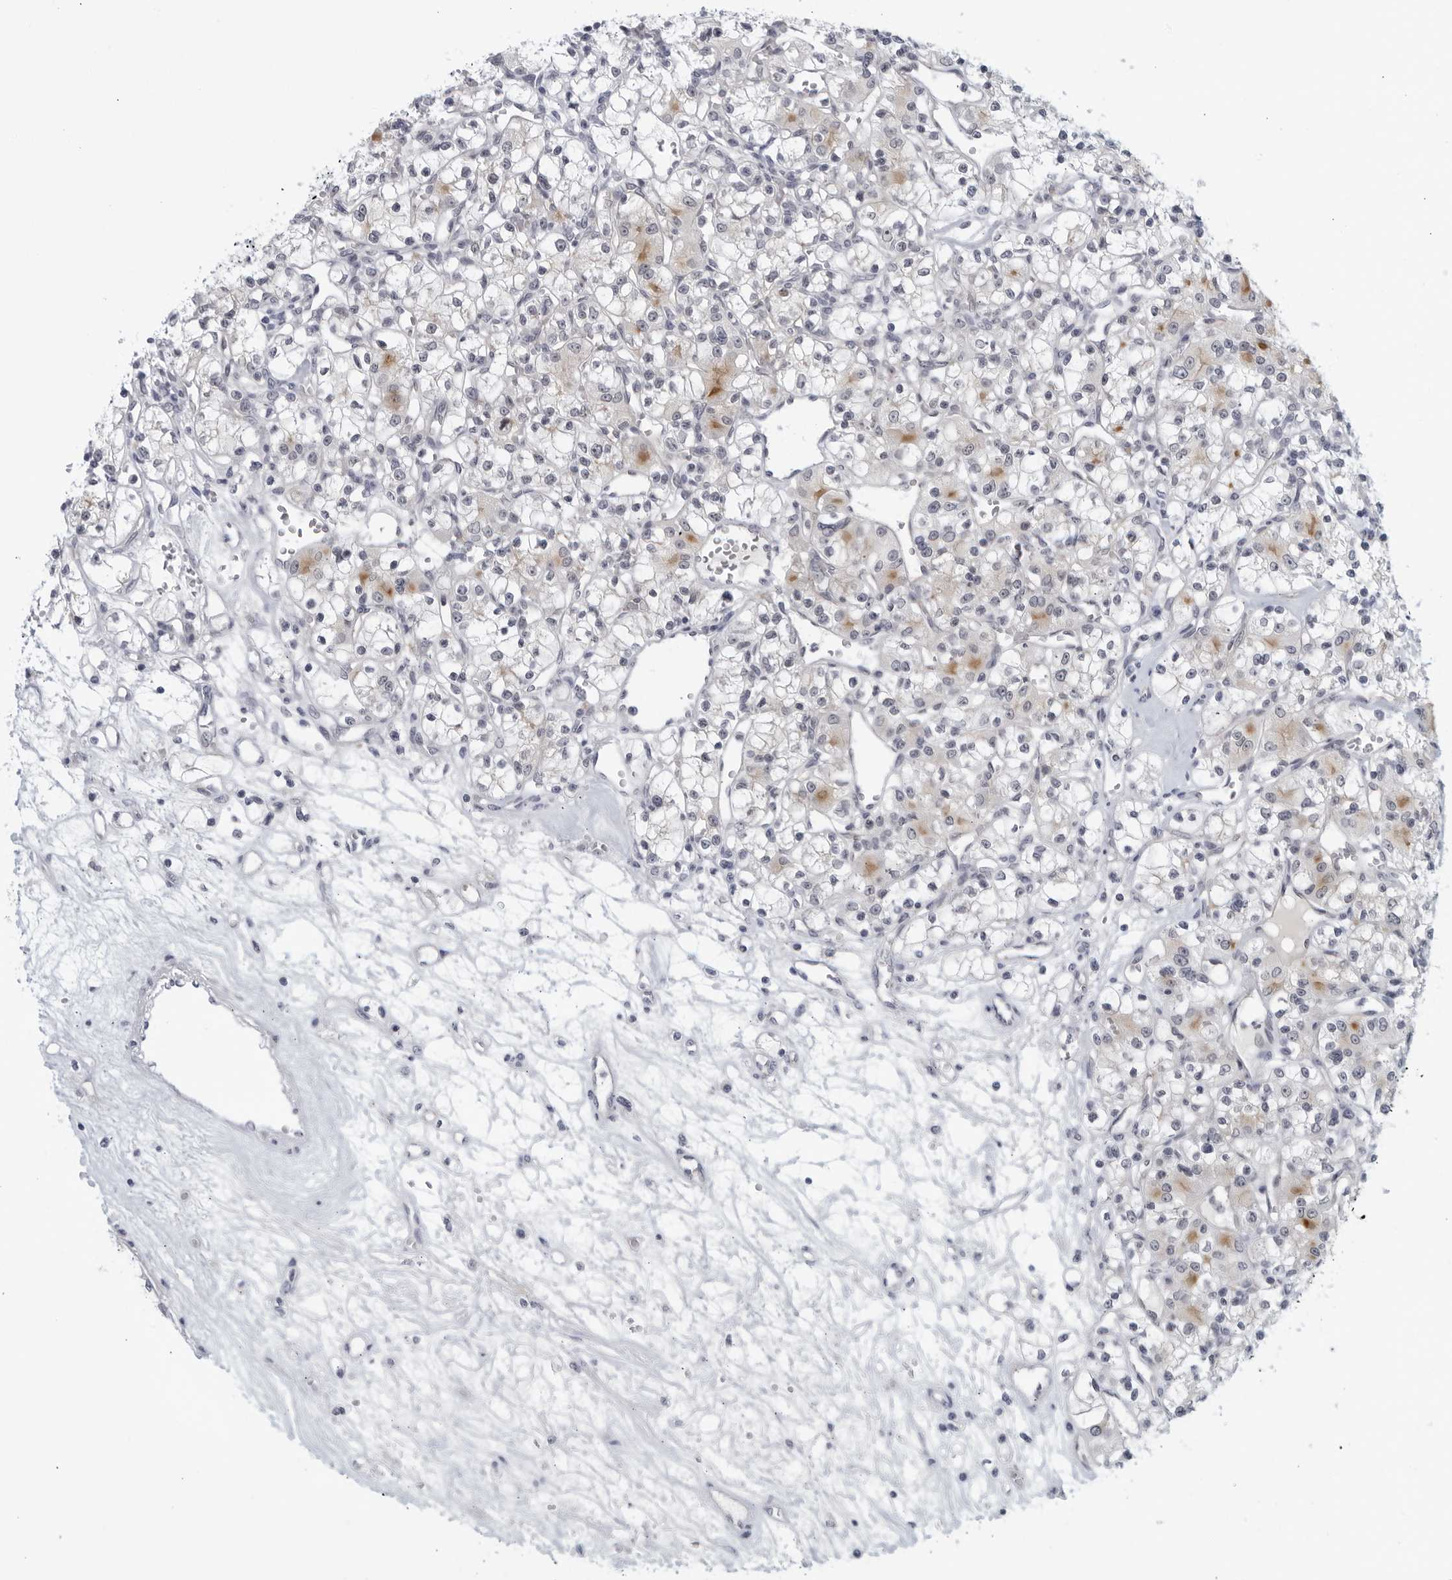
{"staining": {"intensity": "moderate", "quantity": "<25%", "location": "cytoplasmic/membranous"}, "tissue": "renal cancer", "cell_type": "Tumor cells", "image_type": "cancer", "snomed": [{"axis": "morphology", "description": "Adenocarcinoma, NOS"}, {"axis": "topography", "description": "Kidney"}], "caption": "Renal cancer stained with IHC reveals moderate cytoplasmic/membranous expression in approximately <25% of tumor cells. (DAB (3,3'-diaminobenzidine) = brown stain, brightfield microscopy at high magnification).", "gene": "MATN1", "patient": {"sex": "female", "age": 59}}